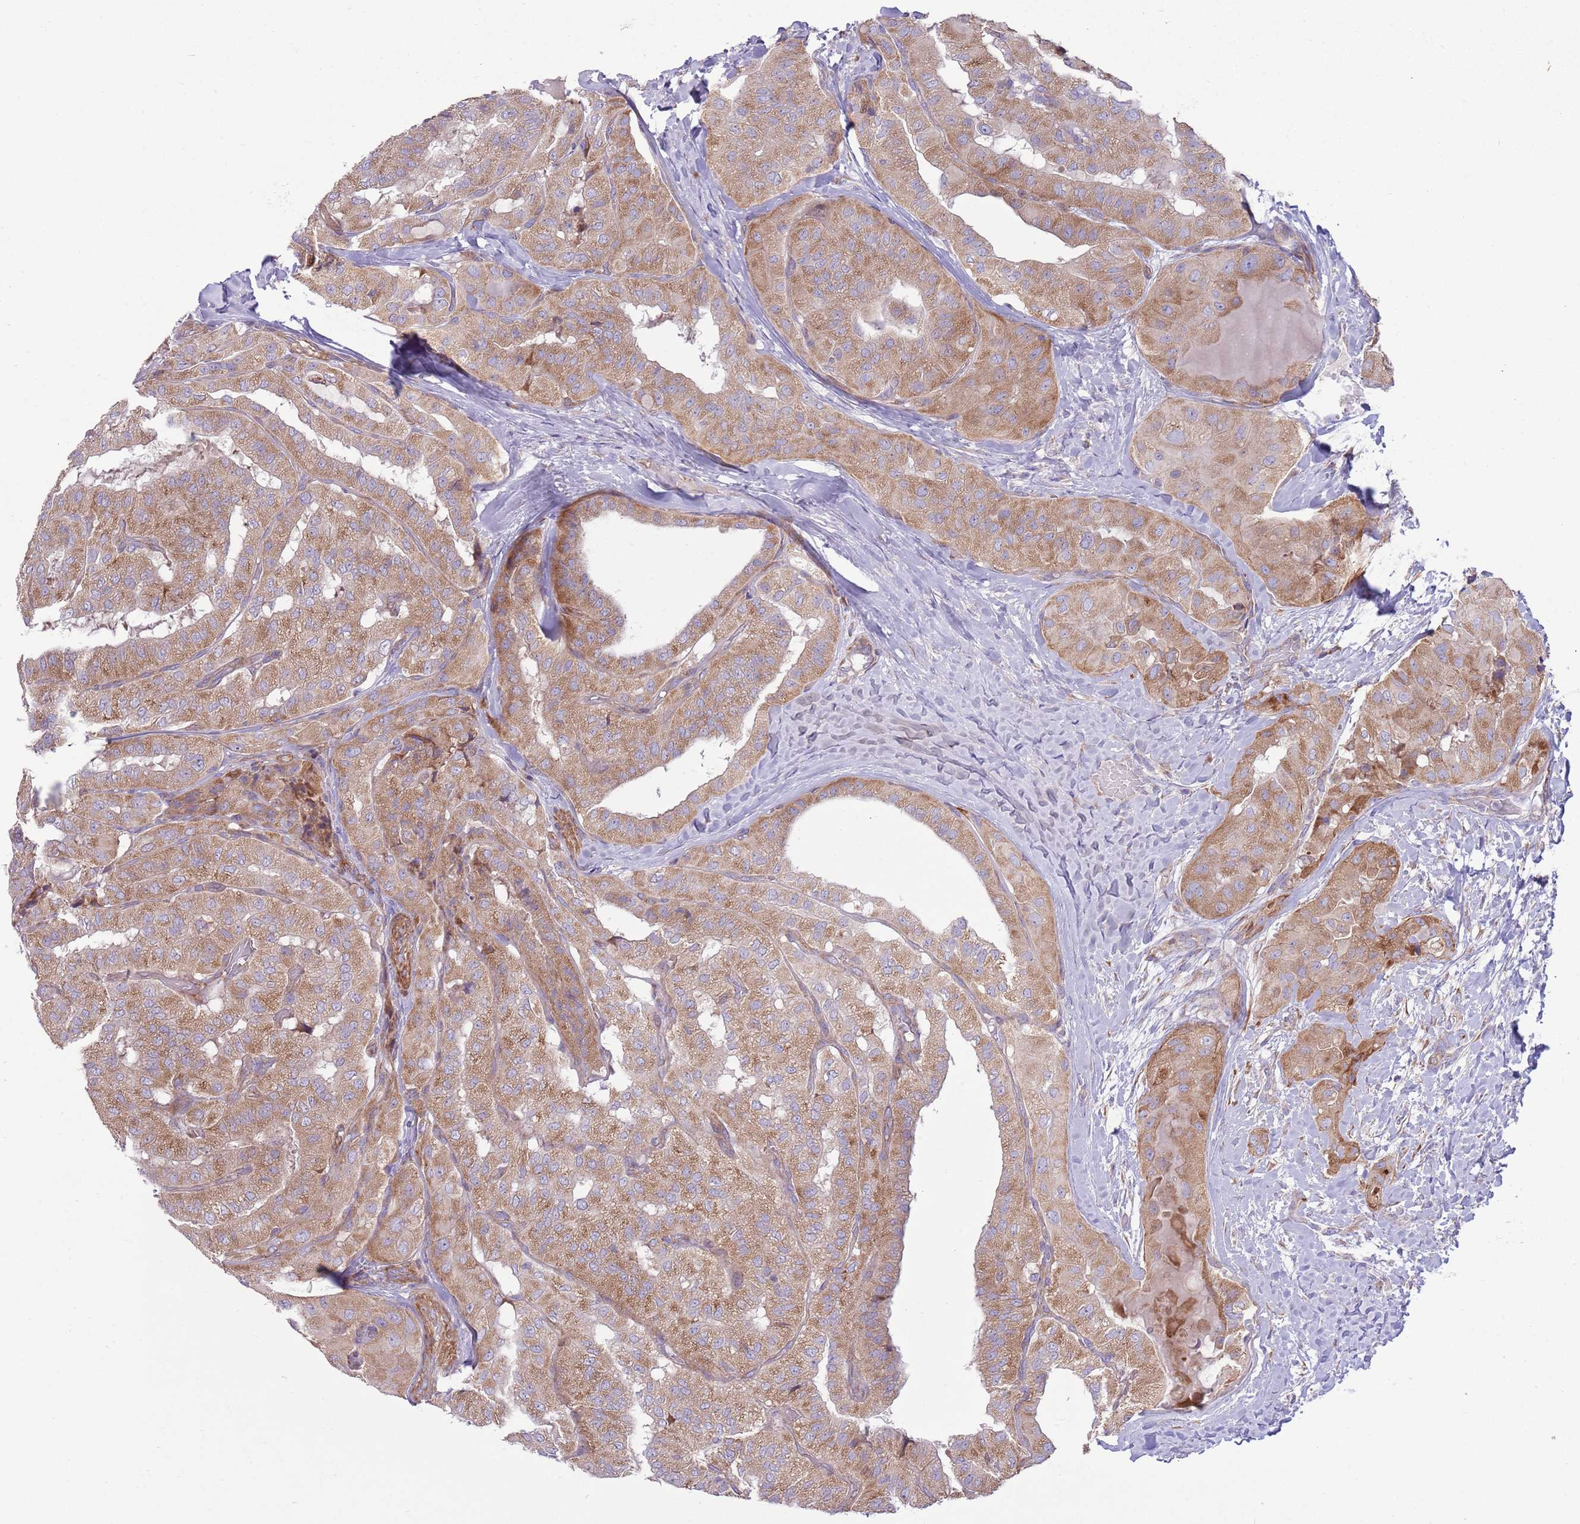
{"staining": {"intensity": "moderate", "quantity": ">75%", "location": "cytoplasmic/membranous"}, "tissue": "thyroid cancer", "cell_type": "Tumor cells", "image_type": "cancer", "snomed": [{"axis": "morphology", "description": "Normal tissue, NOS"}, {"axis": "morphology", "description": "Papillary adenocarcinoma, NOS"}, {"axis": "topography", "description": "Thyroid gland"}], "caption": "Tumor cells show moderate cytoplasmic/membranous staining in approximately >75% of cells in papillary adenocarcinoma (thyroid).", "gene": "TOMM5", "patient": {"sex": "female", "age": 59}}